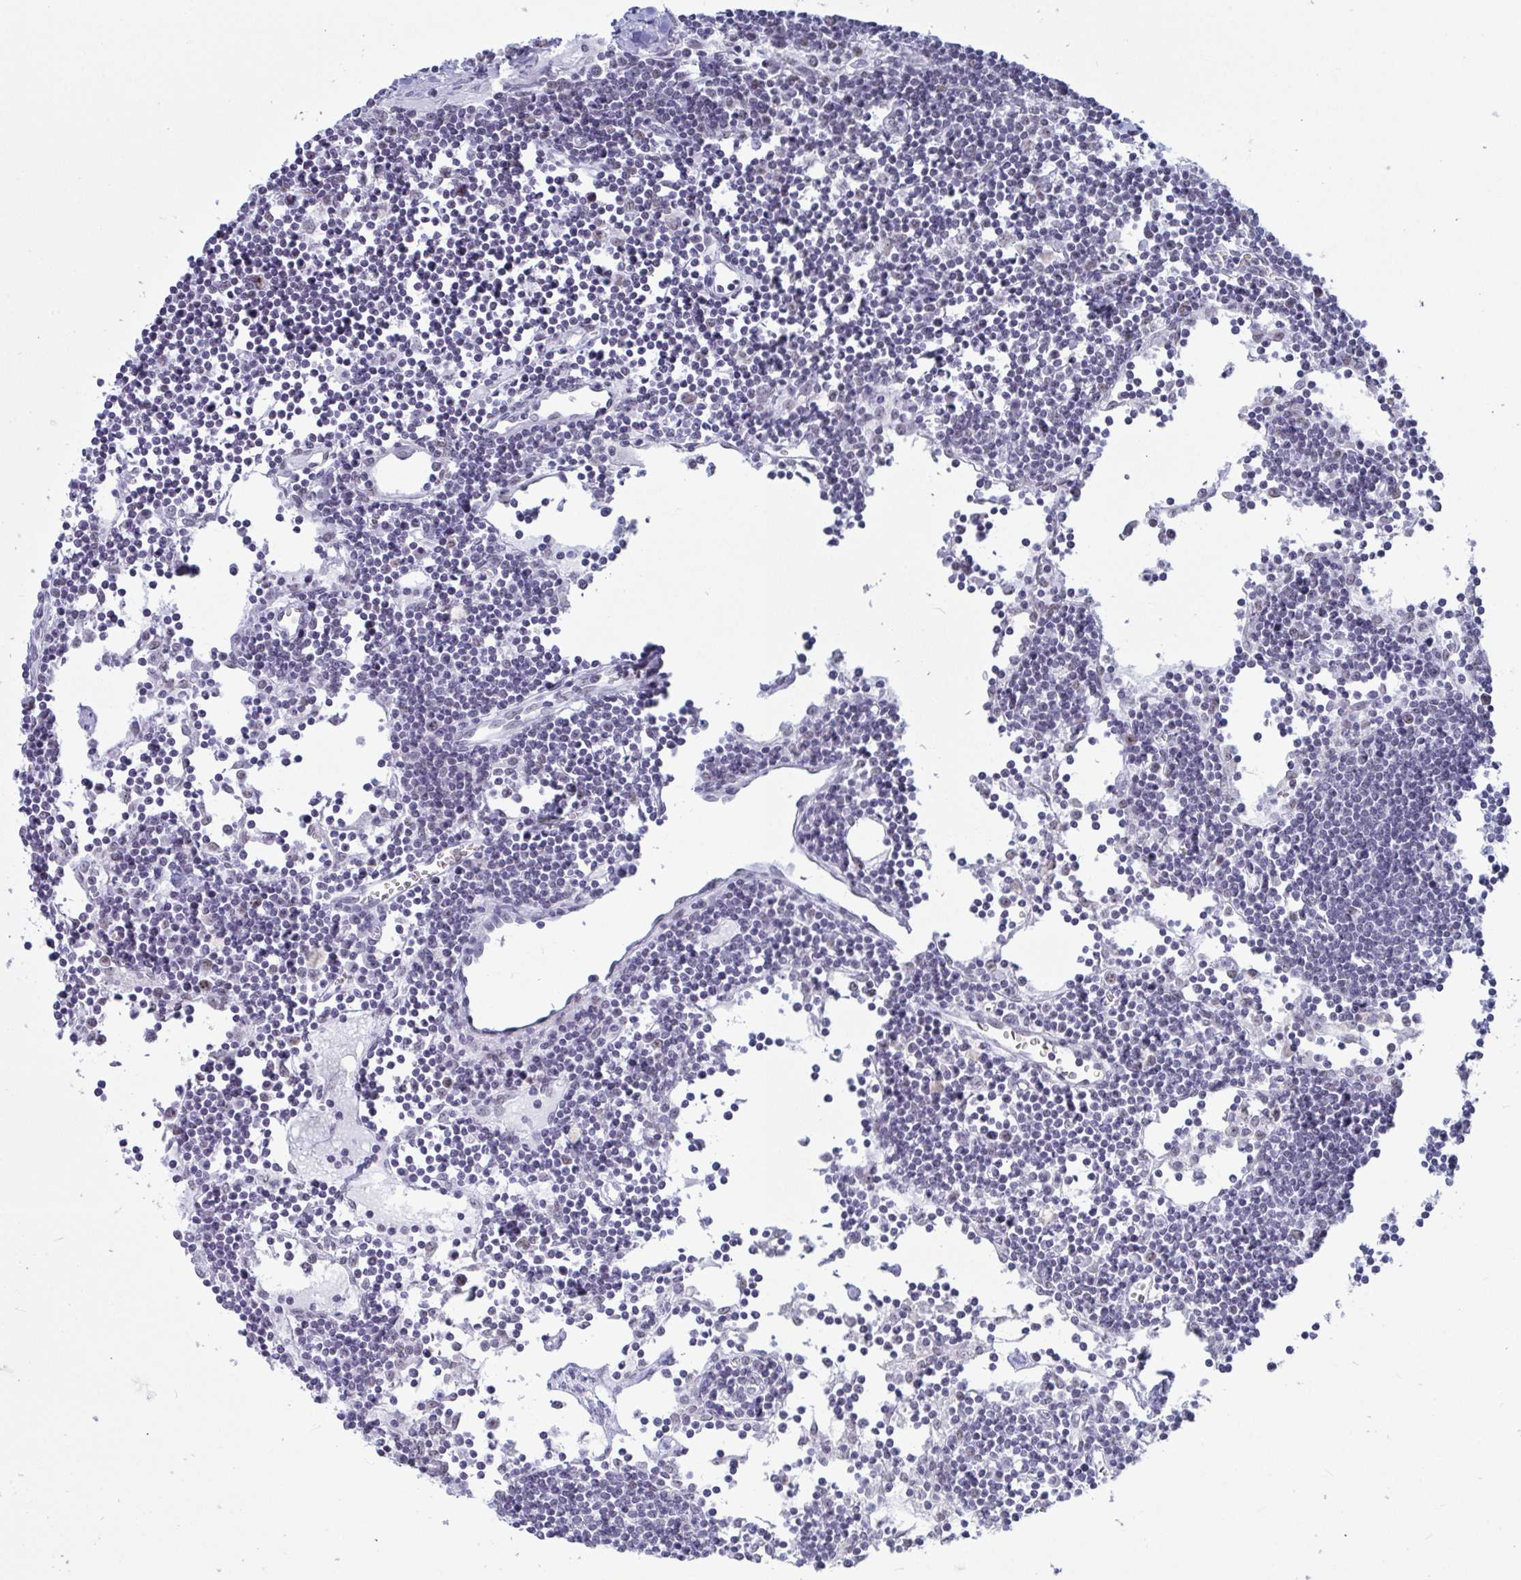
{"staining": {"intensity": "moderate", "quantity": "25%-75%", "location": "nuclear"}, "tissue": "lymph node", "cell_type": "Germinal center cells", "image_type": "normal", "snomed": [{"axis": "morphology", "description": "Normal tissue, NOS"}, {"axis": "topography", "description": "Lymph node"}], "caption": "Germinal center cells display moderate nuclear positivity in about 25%-75% of cells in benign lymph node.", "gene": "SUPT16H", "patient": {"sex": "female", "age": 65}}